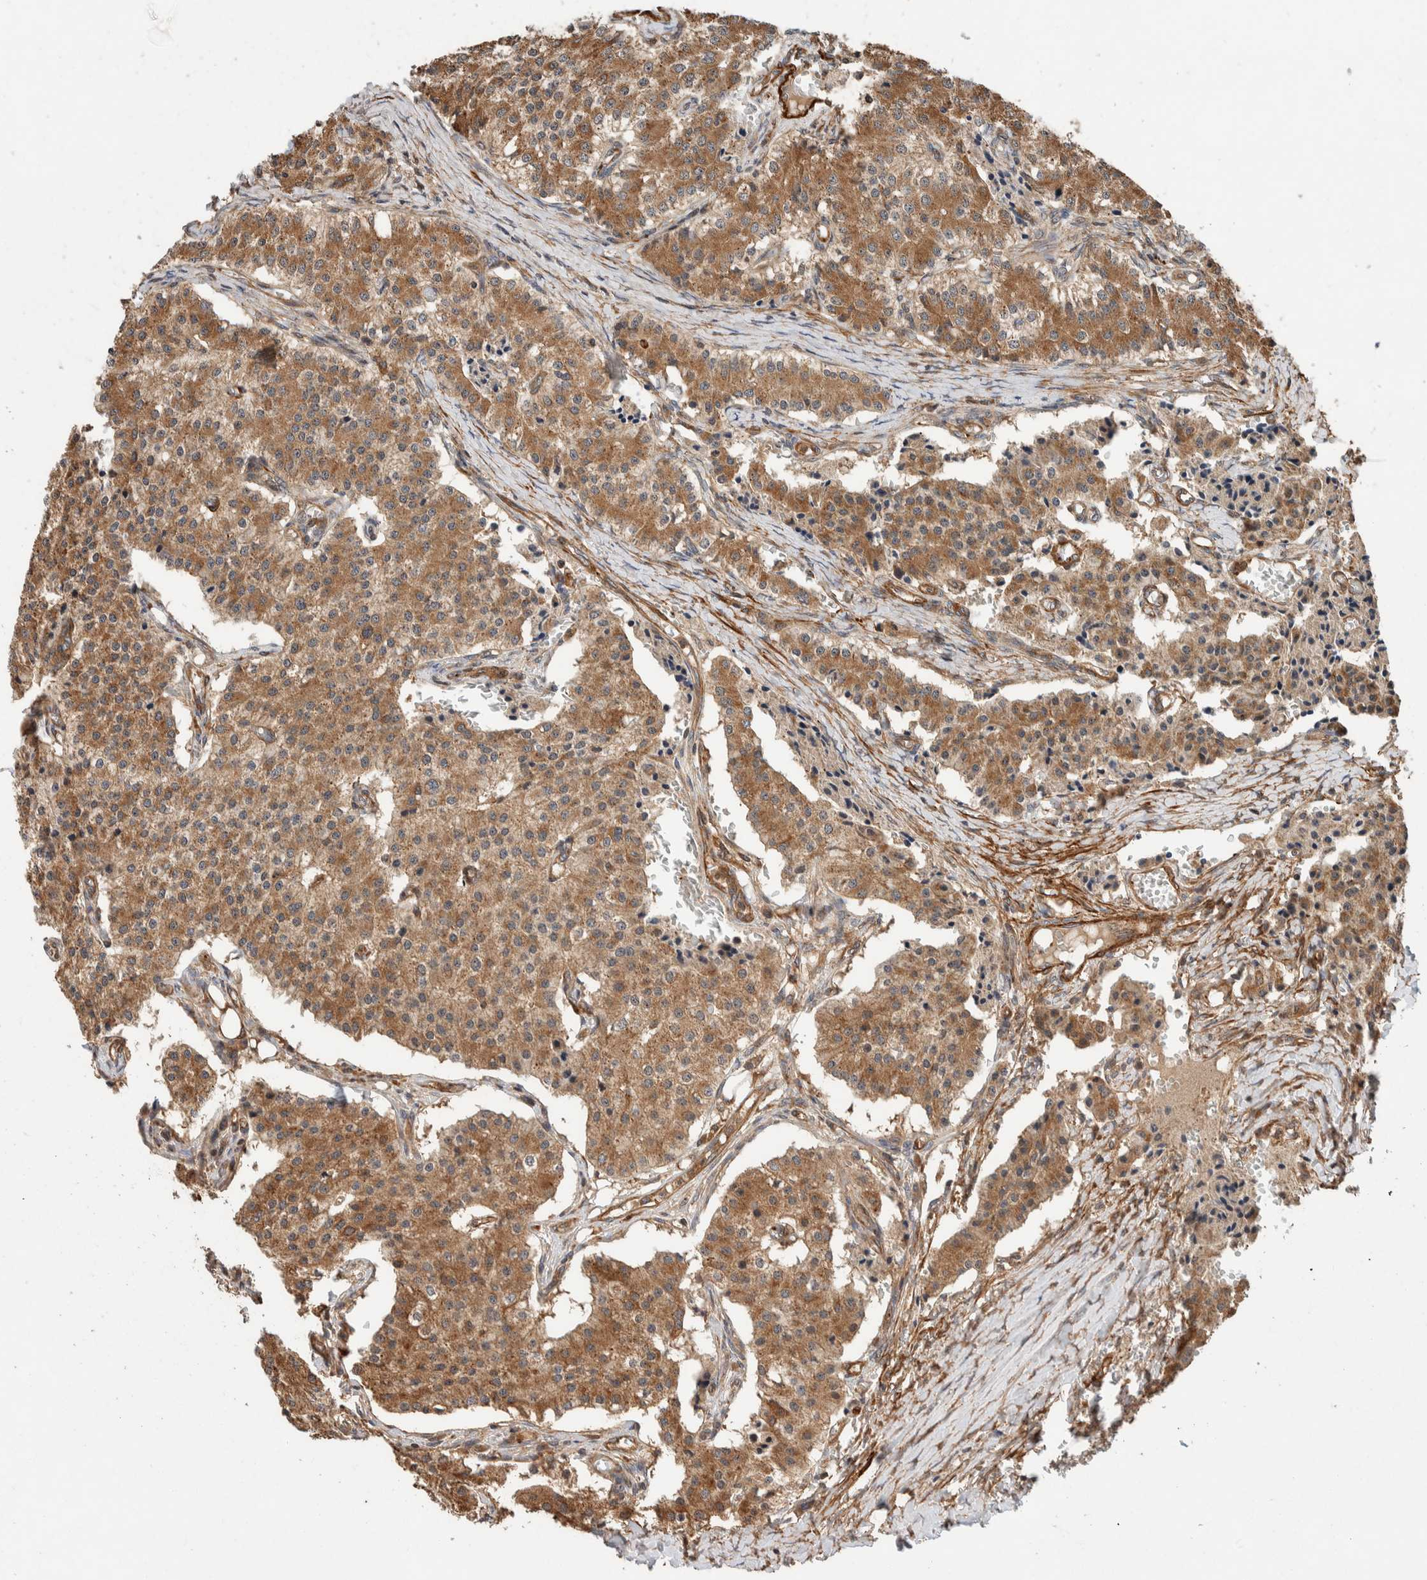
{"staining": {"intensity": "moderate", "quantity": ">75%", "location": "cytoplasmic/membranous"}, "tissue": "carcinoid", "cell_type": "Tumor cells", "image_type": "cancer", "snomed": [{"axis": "morphology", "description": "Carcinoid, malignant, NOS"}, {"axis": "topography", "description": "Colon"}], "caption": "Carcinoid stained for a protein (brown) exhibits moderate cytoplasmic/membranous positive staining in about >75% of tumor cells.", "gene": "SYNRG", "patient": {"sex": "female", "age": 52}}